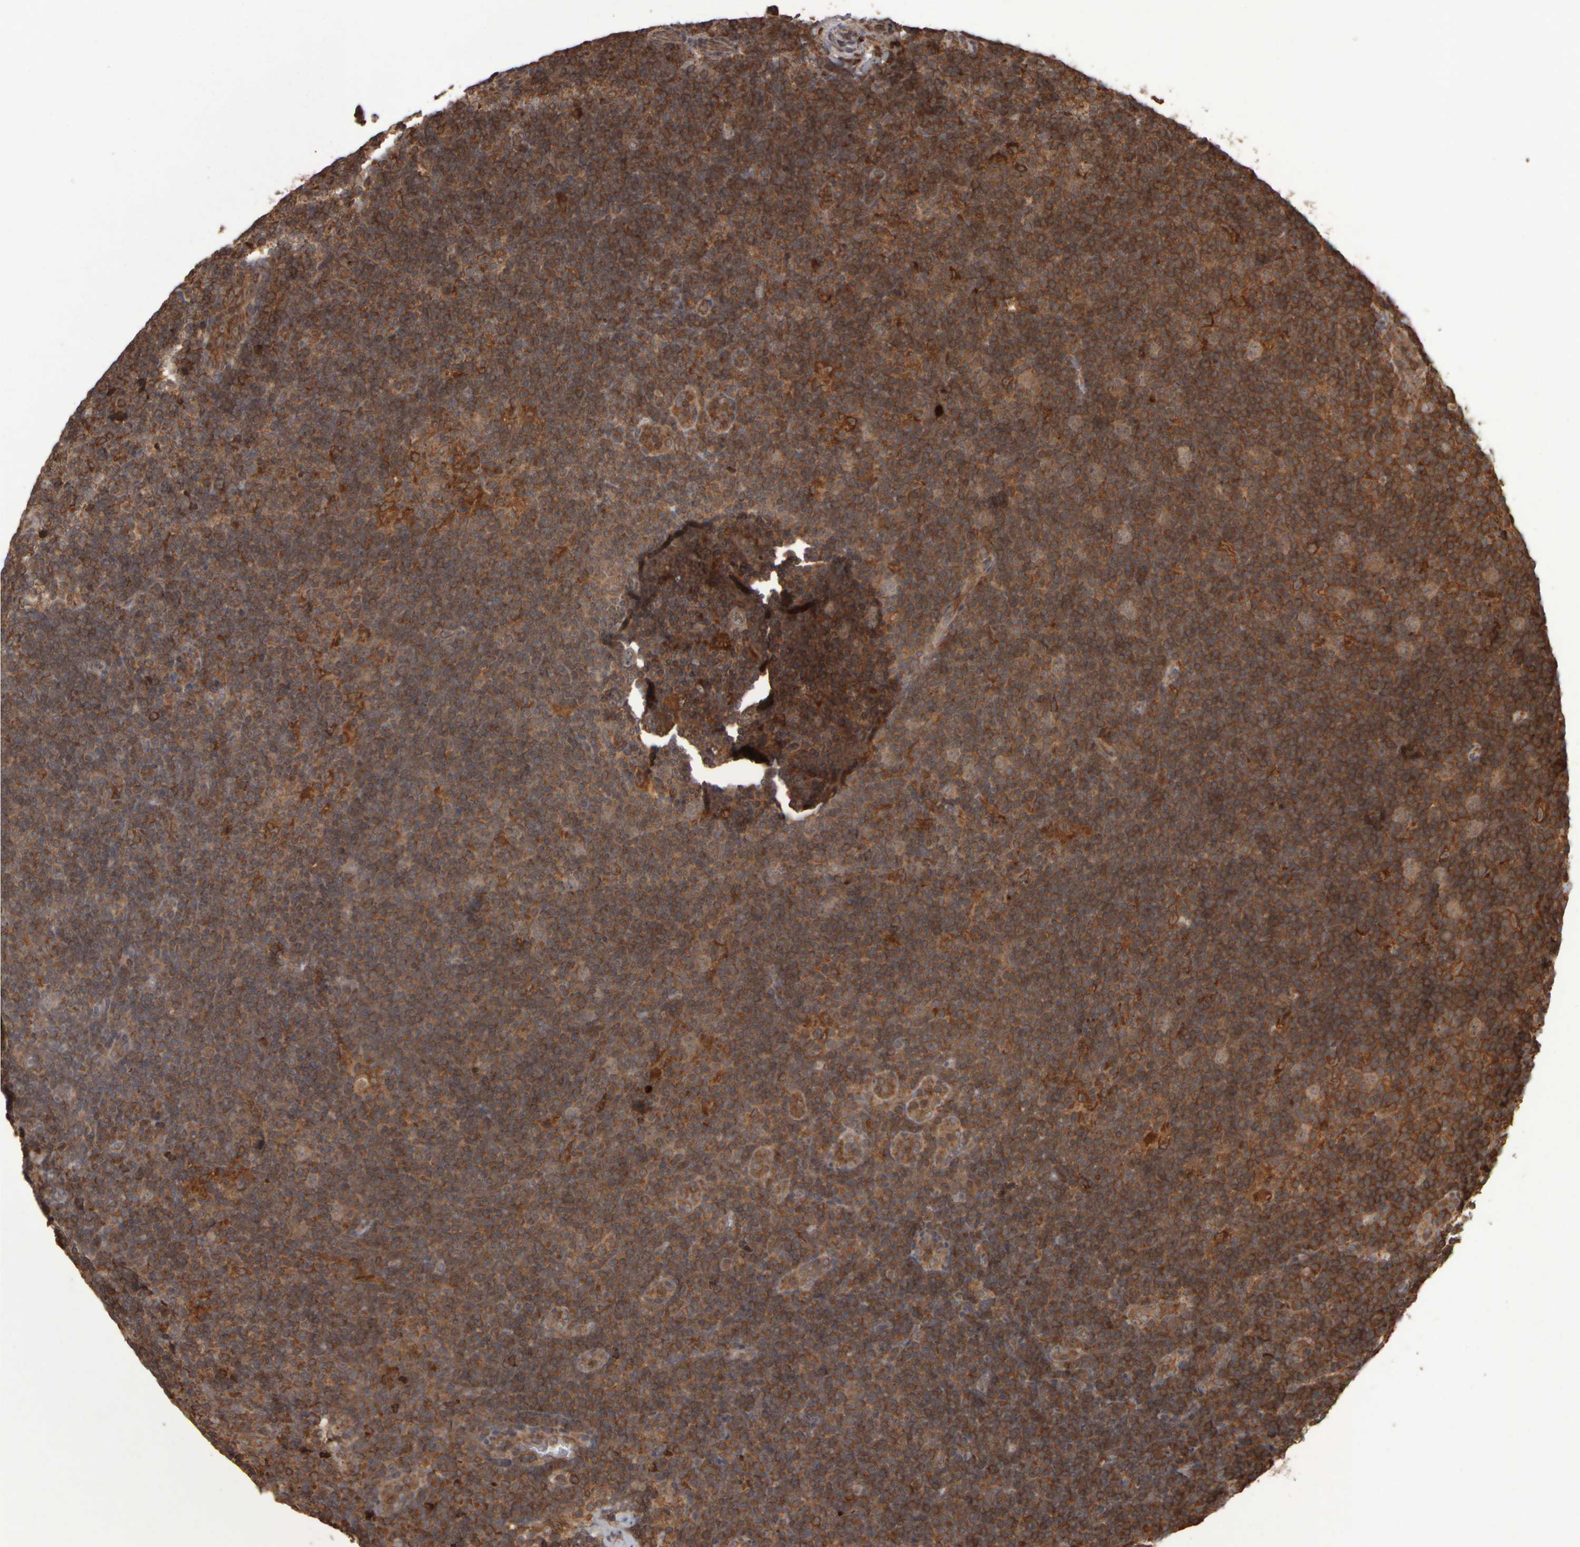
{"staining": {"intensity": "weak", "quantity": ">75%", "location": "cytoplasmic/membranous"}, "tissue": "lymphoma", "cell_type": "Tumor cells", "image_type": "cancer", "snomed": [{"axis": "morphology", "description": "Hodgkin's disease, NOS"}, {"axis": "topography", "description": "Lymph node"}], "caption": "A low amount of weak cytoplasmic/membranous positivity is appreciated in about >75% of tumor cells in lymphoma tissue. The staining is performed using DAB brown chromogen to label protein expression. The nuclei are counter-stained blue using hematoxylin.", "gene": "AGBL3", "patient": {"sex": "female", "age": 57}}